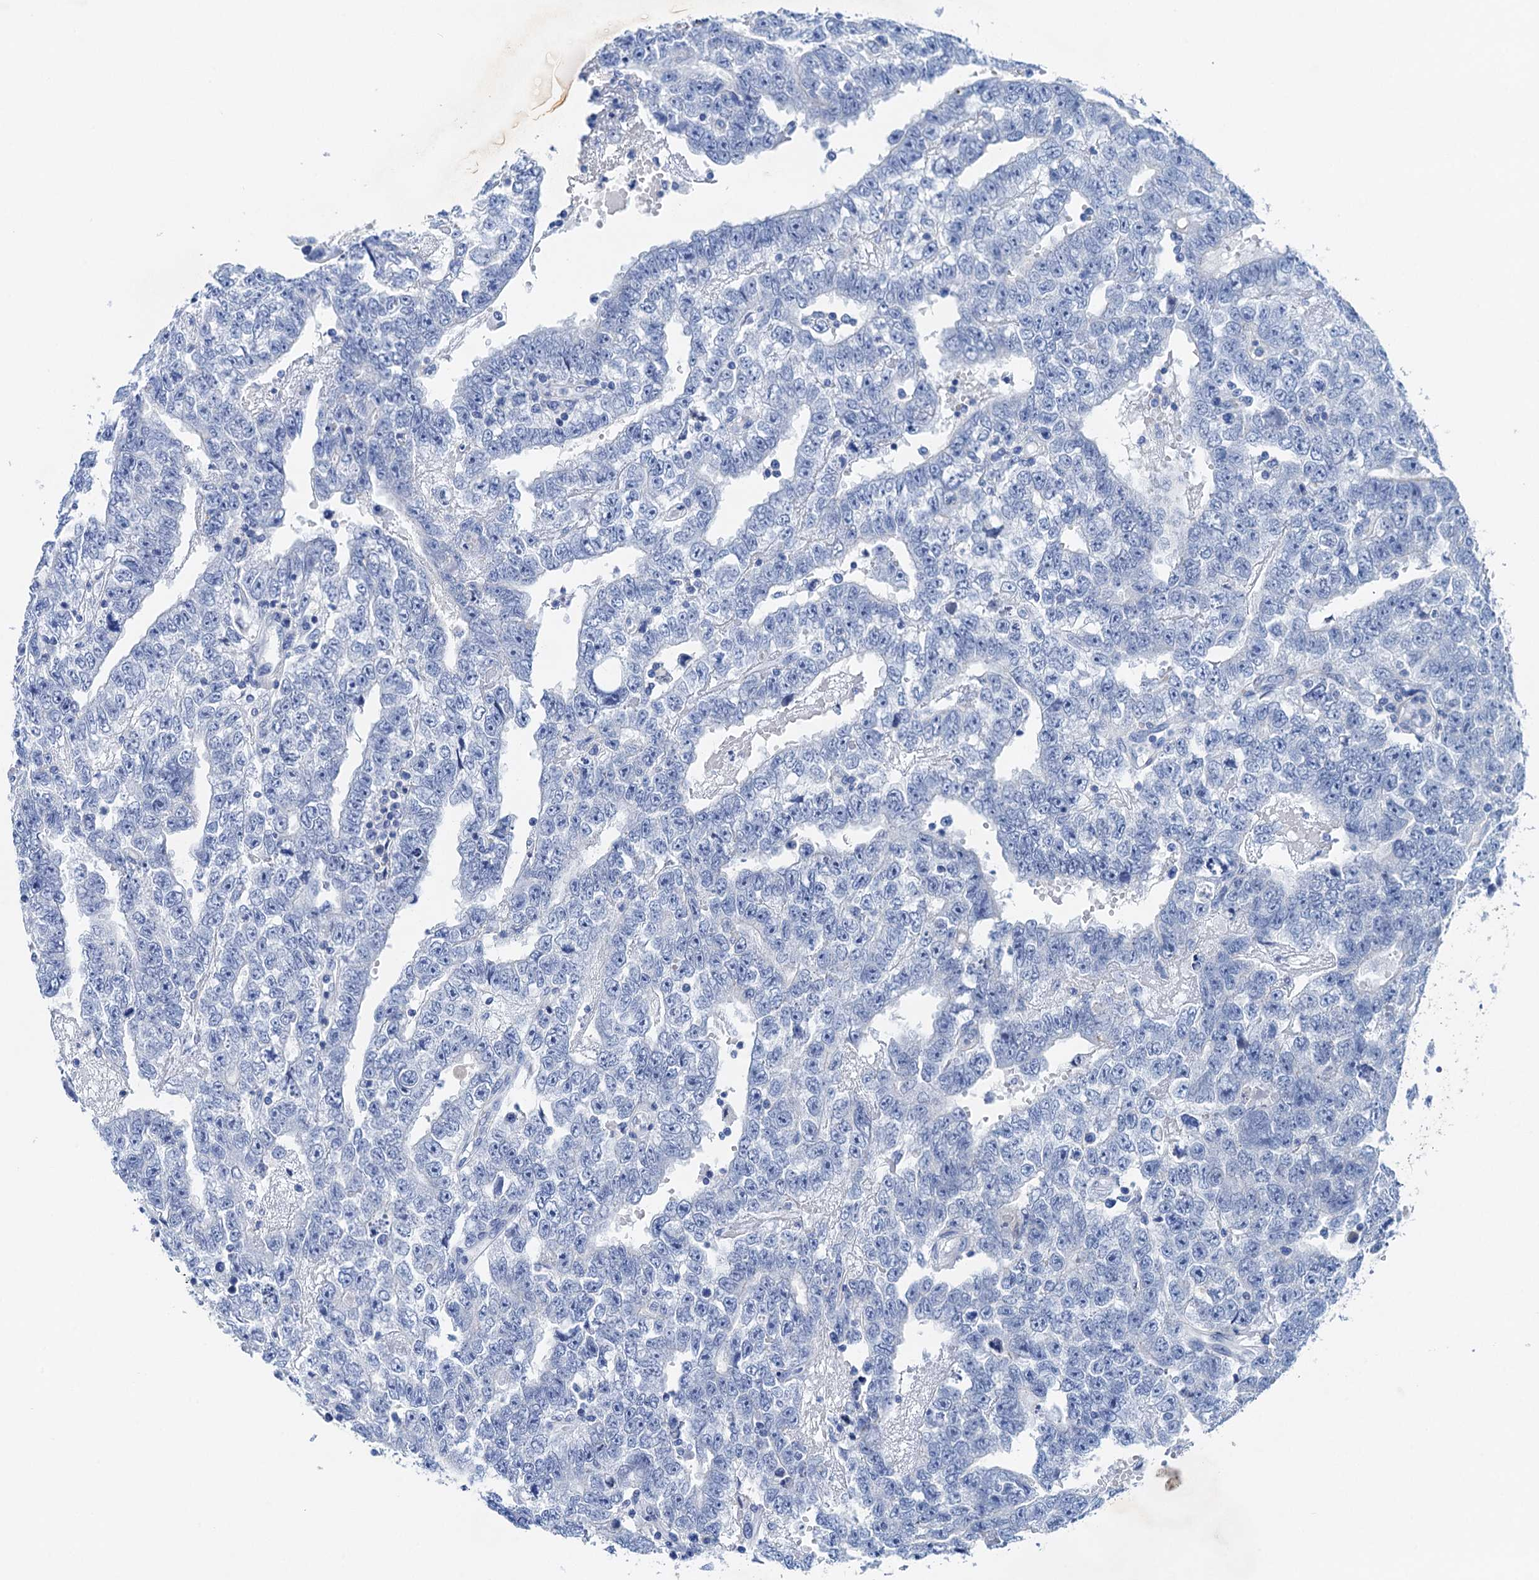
{"staining": {"intensity": "negative", "quantity": "none", "location": "none"}, "tissue": "testis cancer", "cell_type": "Tumor cells", "image_type": "cancer", "snomed": [{"axis": "morphology", "description": "Carcinoma, Embryonal, NOS"}, {"axis": "topography", "description": "Testis"}], "caption": "This is a image of immunohistochemistry (IHC) staining of embryonal carcinoma (testis), which shows no expression in tumor cells.", "gene": "NLRP10", "patient": {"sex": "male", "age": 25}}